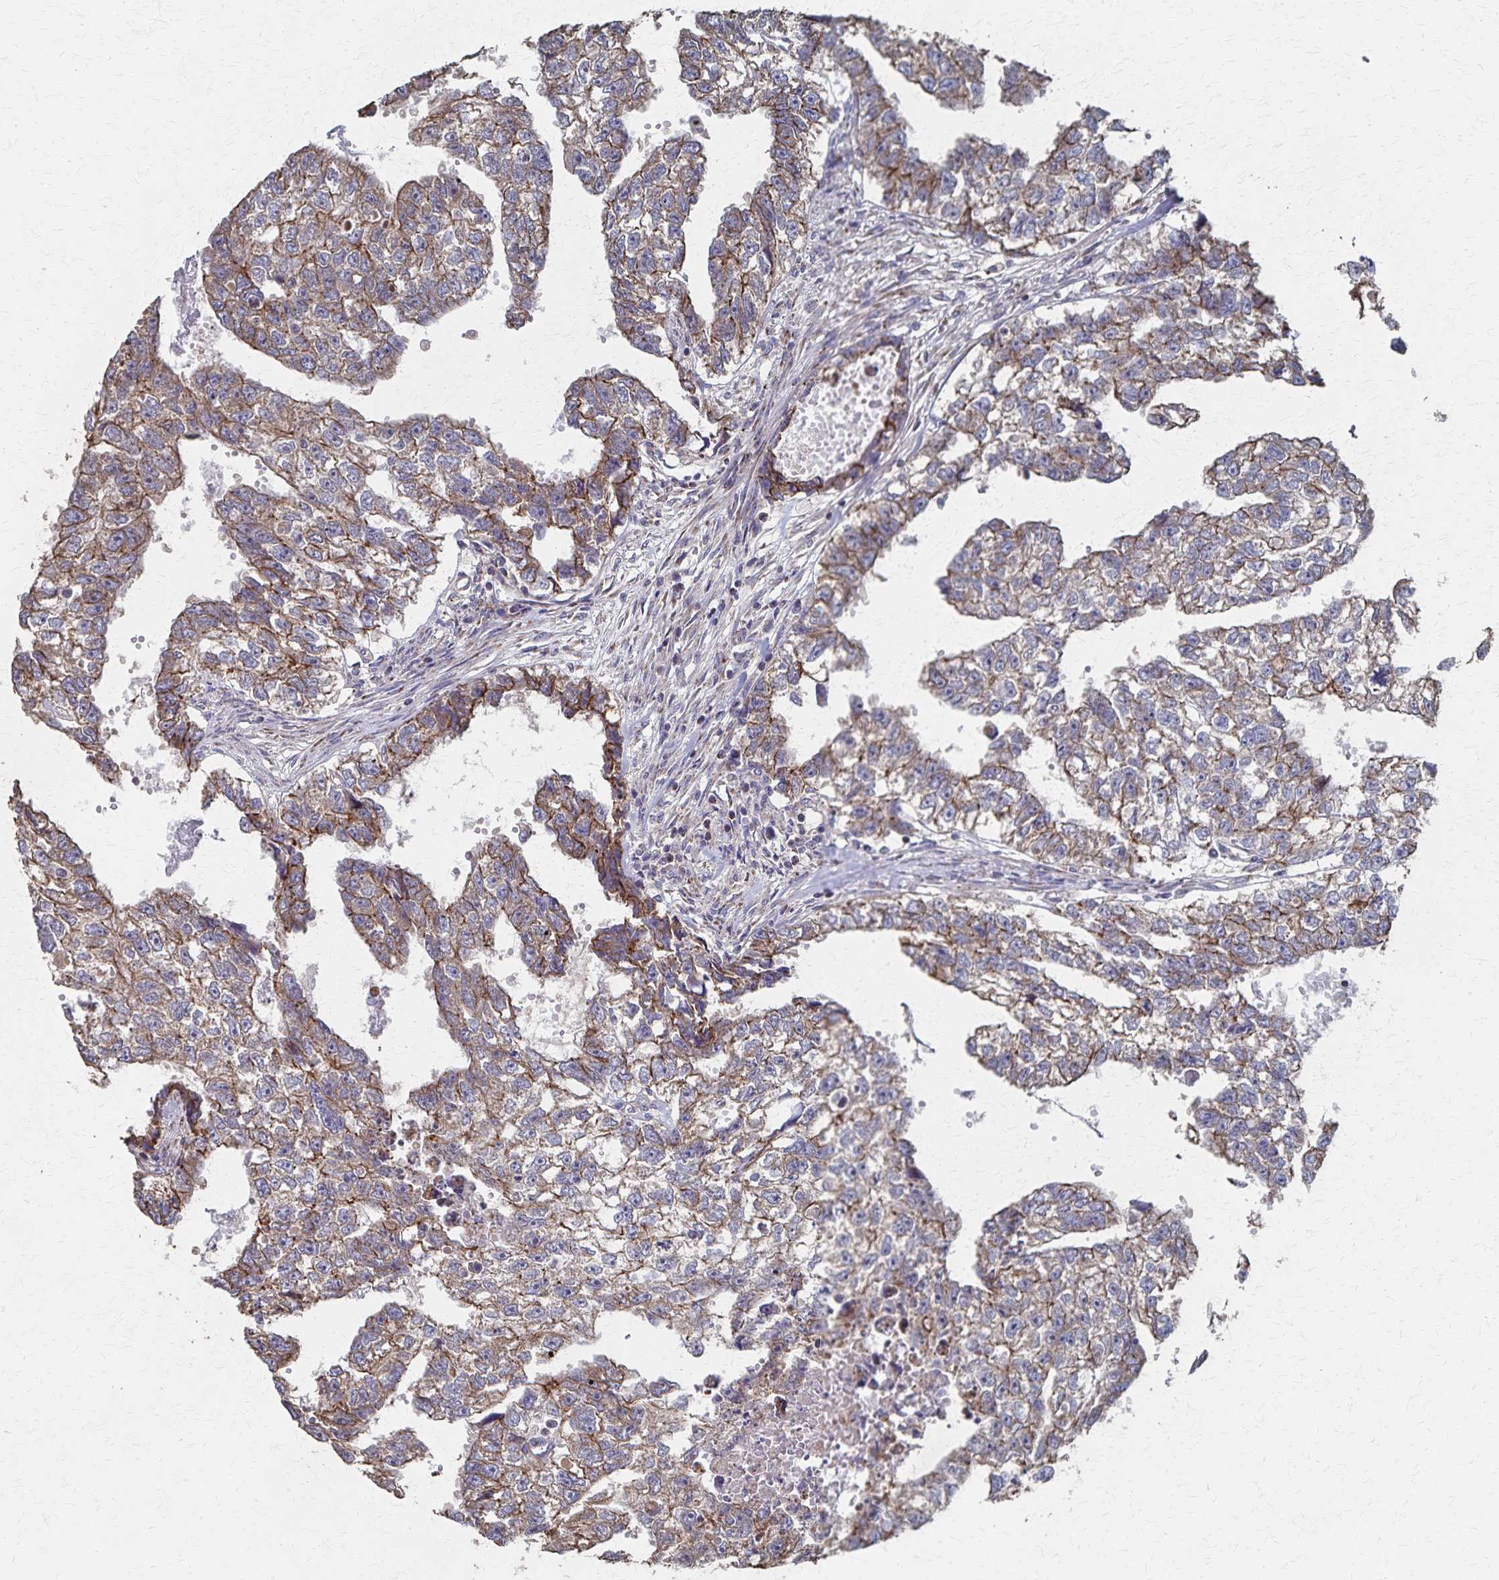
{"staining": {"intensity": "moderate", "quantity": "25%-75%", "location": "cytoplasmic/membranous"}, "tissue": "testis cancer", "cell_type": "Tumor cells", "image_type": "cancer", "snomed": [{"axis": "morphology", "description": "Carcinoma, Embryonal, NOS"}, {"axis": "morphology", "description": "Teratoma, malignant, NOS"}, {"axis": "topography", "description": "Testis"}], "caption": "Immunohistochemistry (IHC) image of neoplastic tissue: testis cancer (malignant teratoma) stained using immunohistochemistry exhibits medium levels of moderate protein expression localized specifically in the cytoplasmic/membranous of tumor cells, appearing as a cytoplasmic/membranous brown color.", "gene": "PGAP2", "patient": {"sex": "male", "age": 44}}